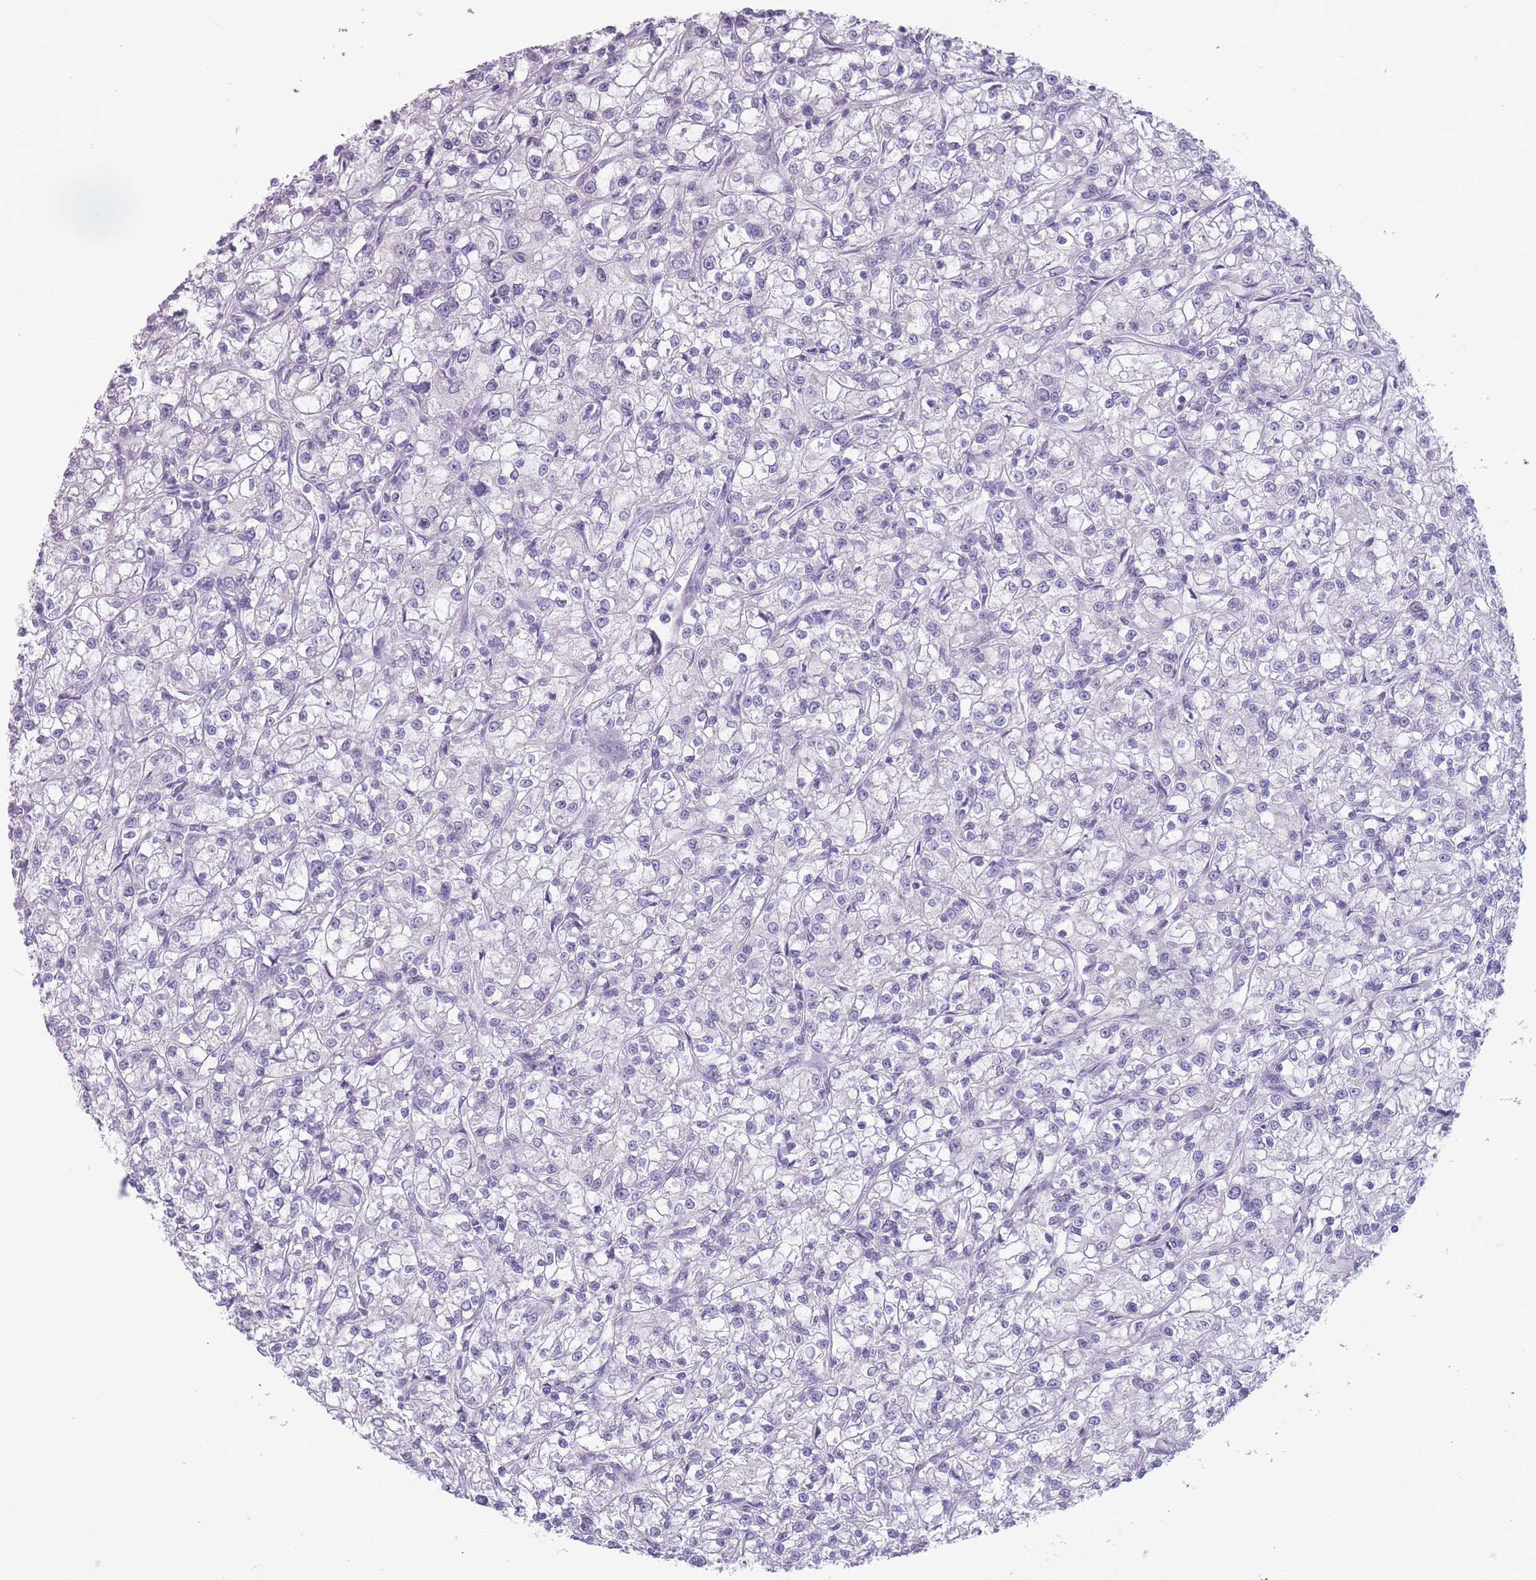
{"staining": {"intensity": "negative", "quantity": "none", "location": "none"}, "tissue": "renal cancer", "cell_type": "Tumor cells", "image_type": "cancer", "snomed": [{"axis": "morphology", "description": "Adenocarcinoma, NOS"}, {"axis": "topography", "description": "Kidney"}], "caption": "Immunohistochemical staining of human renal cancer exhibits no significant expression in tumor cells.", "gene": "CCNO", "patient": {"sex": "female", "age": 59}}